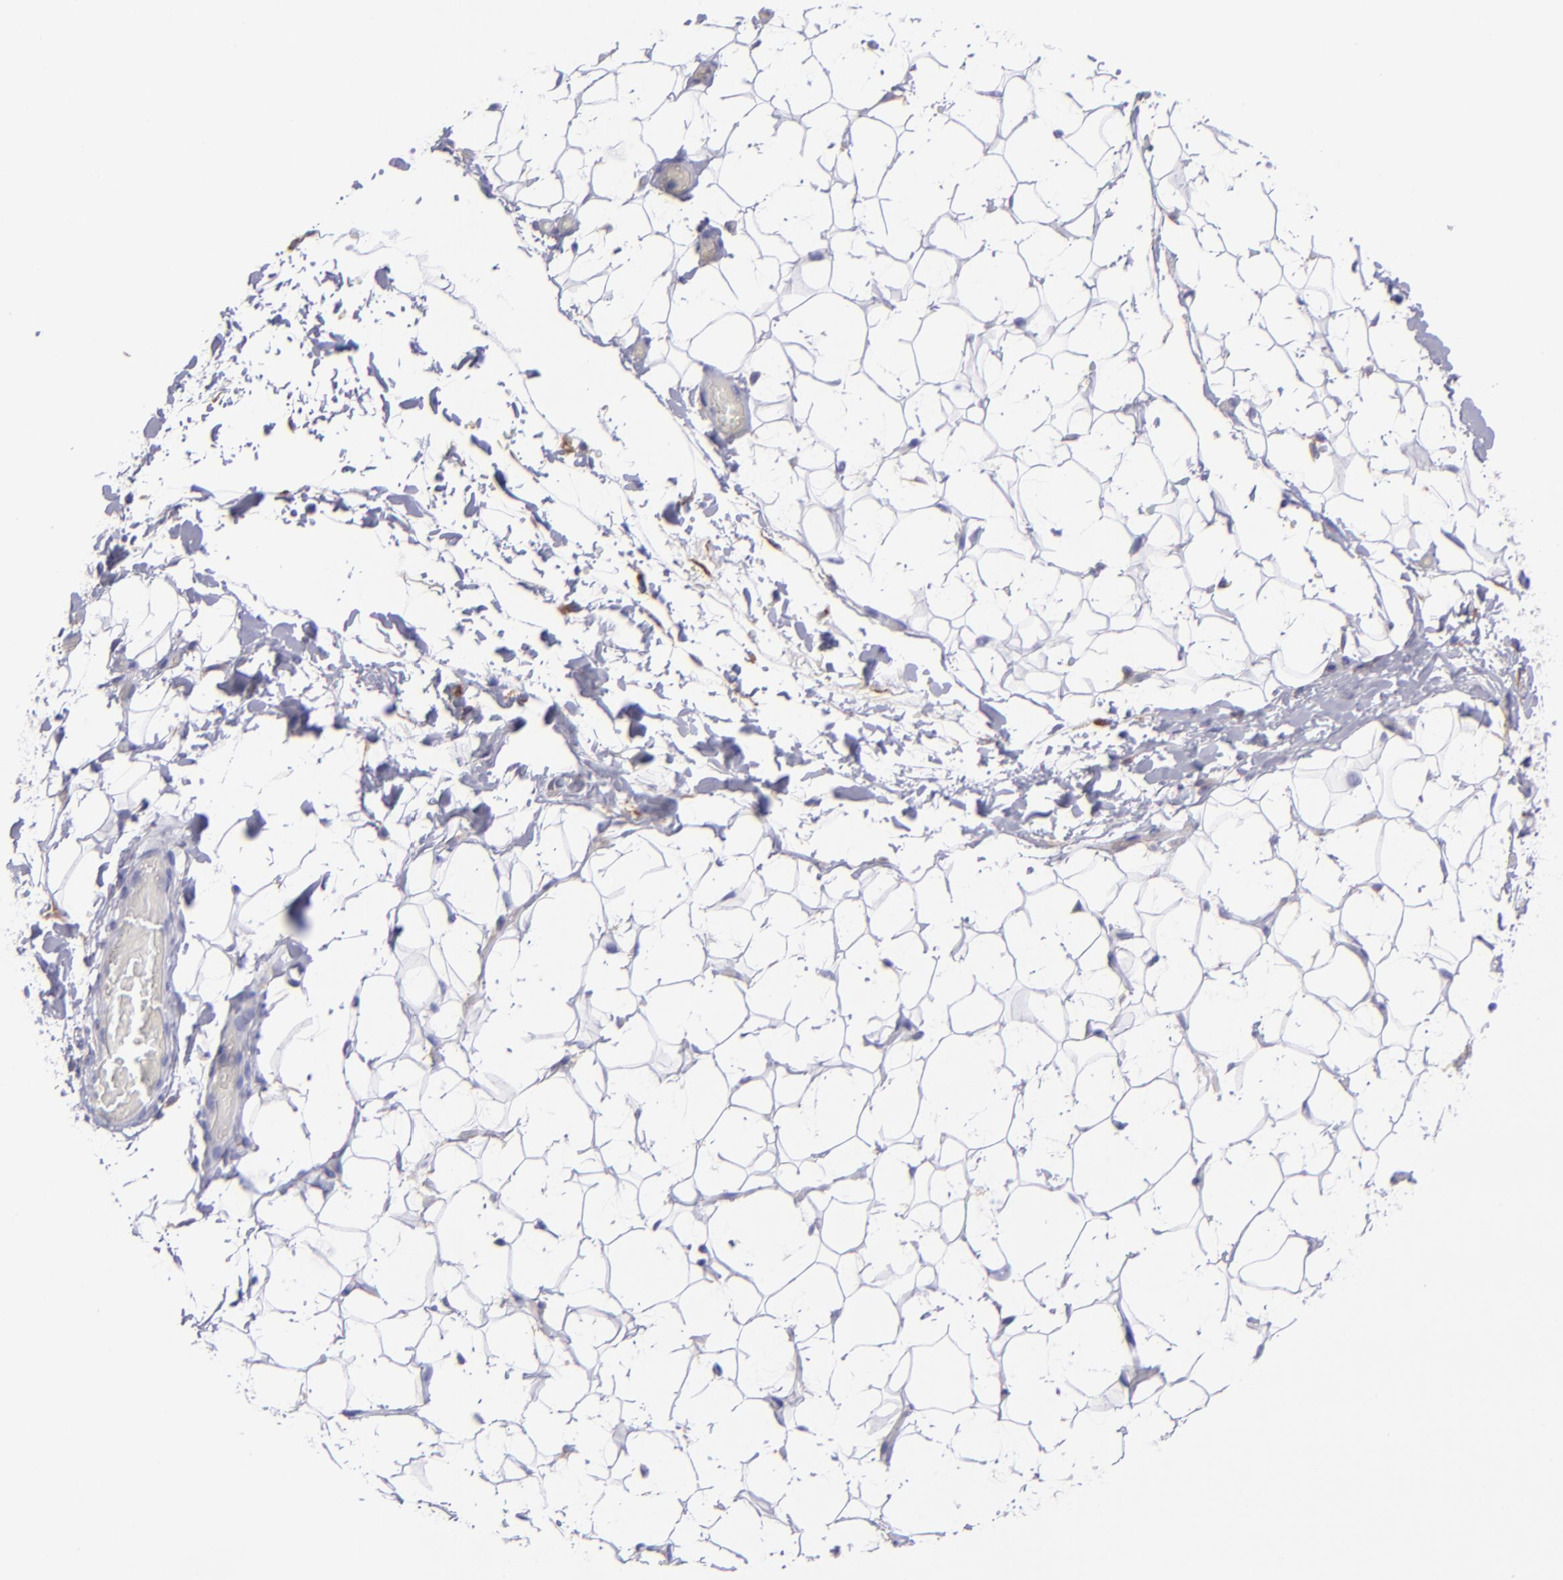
{"staining": {"intensity": "negative", "quantity": "none", "location": "none"}, "tissue": "adipose tissue", "cell_type": "Adipocytes", "image_type": "normal", "snomed": [{"axis": "morphology", "description": "Normal tissue, NOS"}, {"axis": "topography", "description": "Soft tissue"}], "caption": "The photomicrograph demonstrates no staining of adipocytes in normal adipose tissue.", "gene": "ITGAV", "patient": {"sex": "male", "age": 26}}